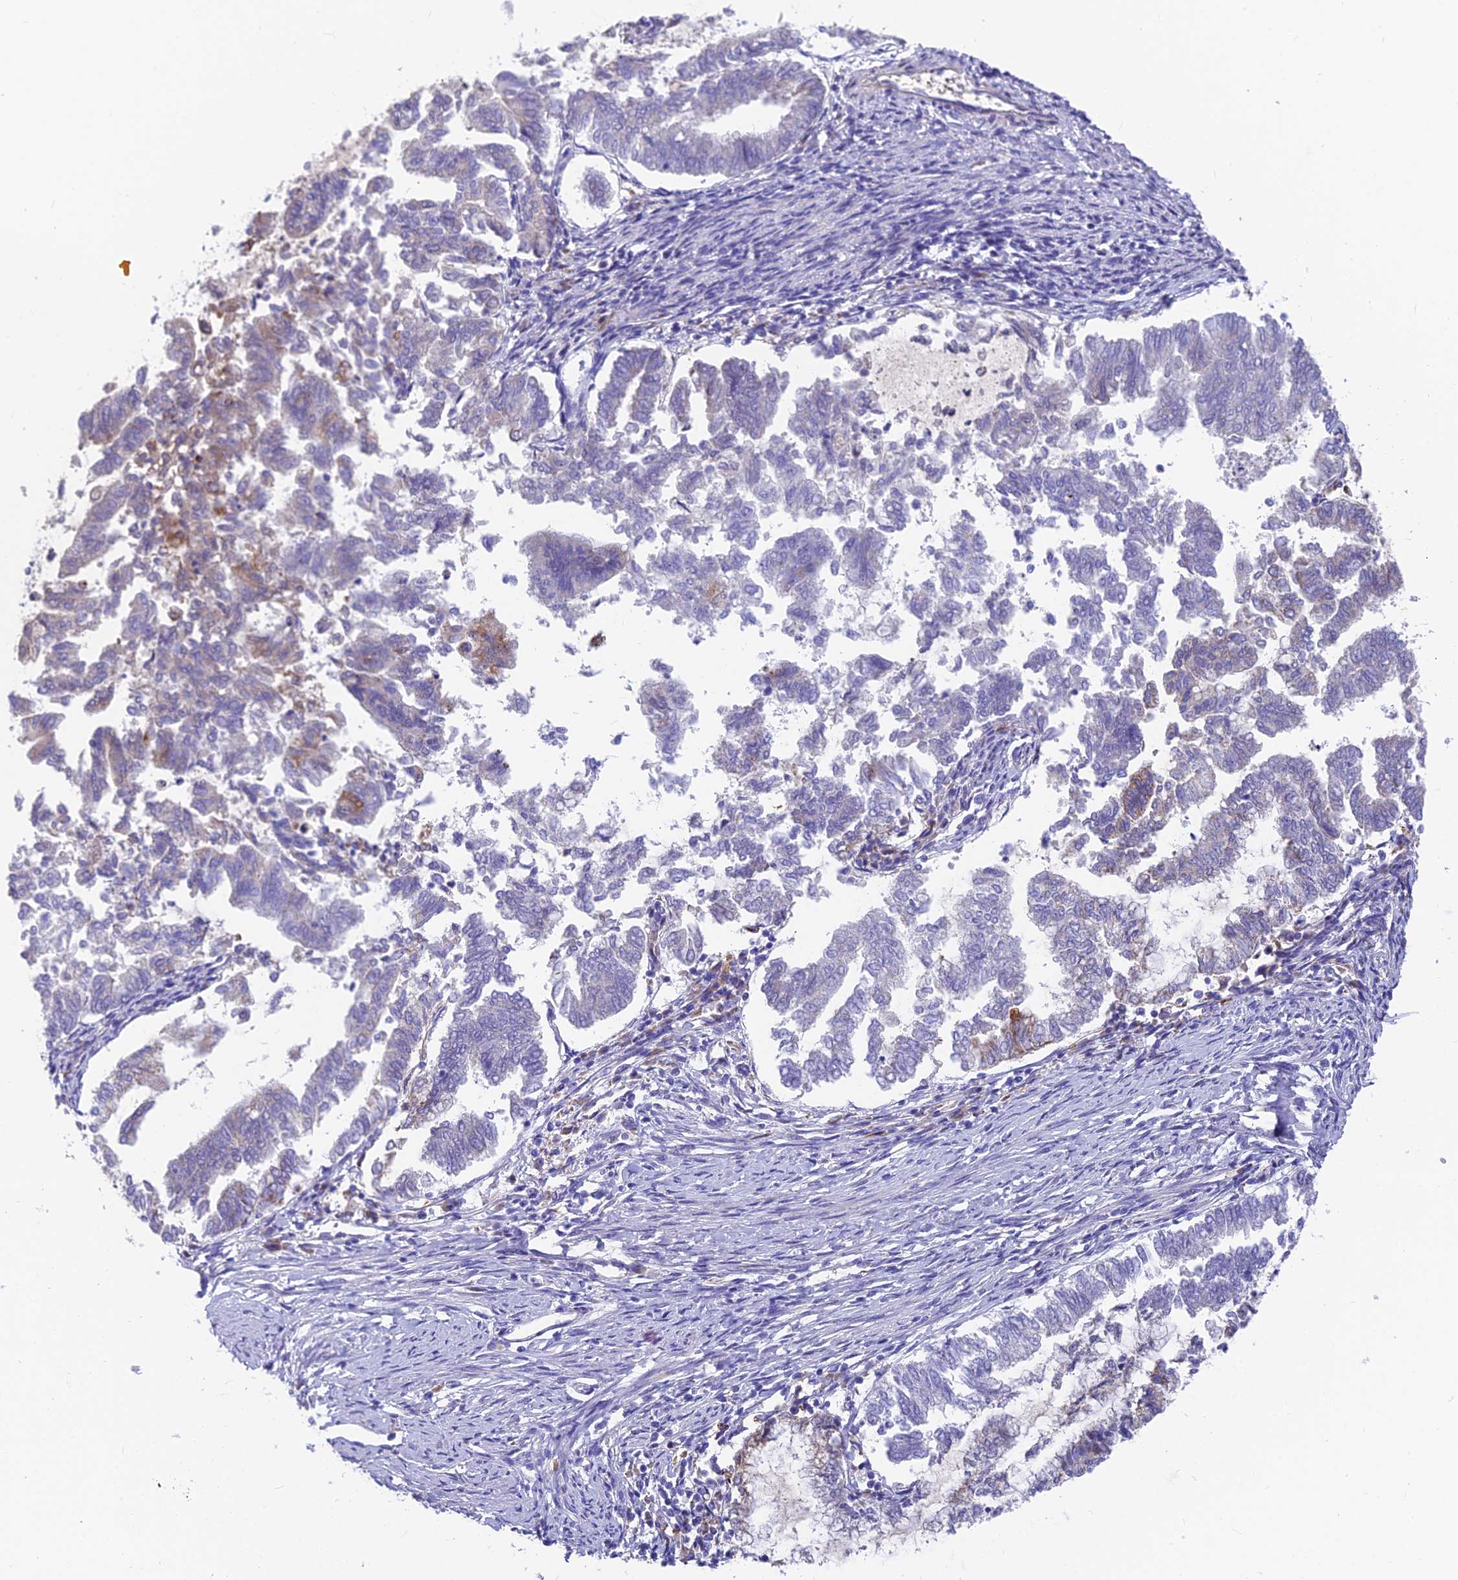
{"staining": {"intensity": "moderate", "quantity": "<25%", "location": "cytoplasmic/membranous"}, "tissue": "endometrial cancer", "cell_type": "Tumor cells", "image_type": "cancer", "snomed": [{"axis": "morphology", "description": "Adenocarcinoma, NOS"}, {"axis": "topography", "description": "Endometrium"}], "caption": "Adenocarcinoma (endometrial) was stained to show a protein in brown. There is low levels of moderate cytoplasmic/membranous expression in approximately <25% of tumor cells.", "gene": "TIGD6", "patient": {"sex": "female", "age": 79}}